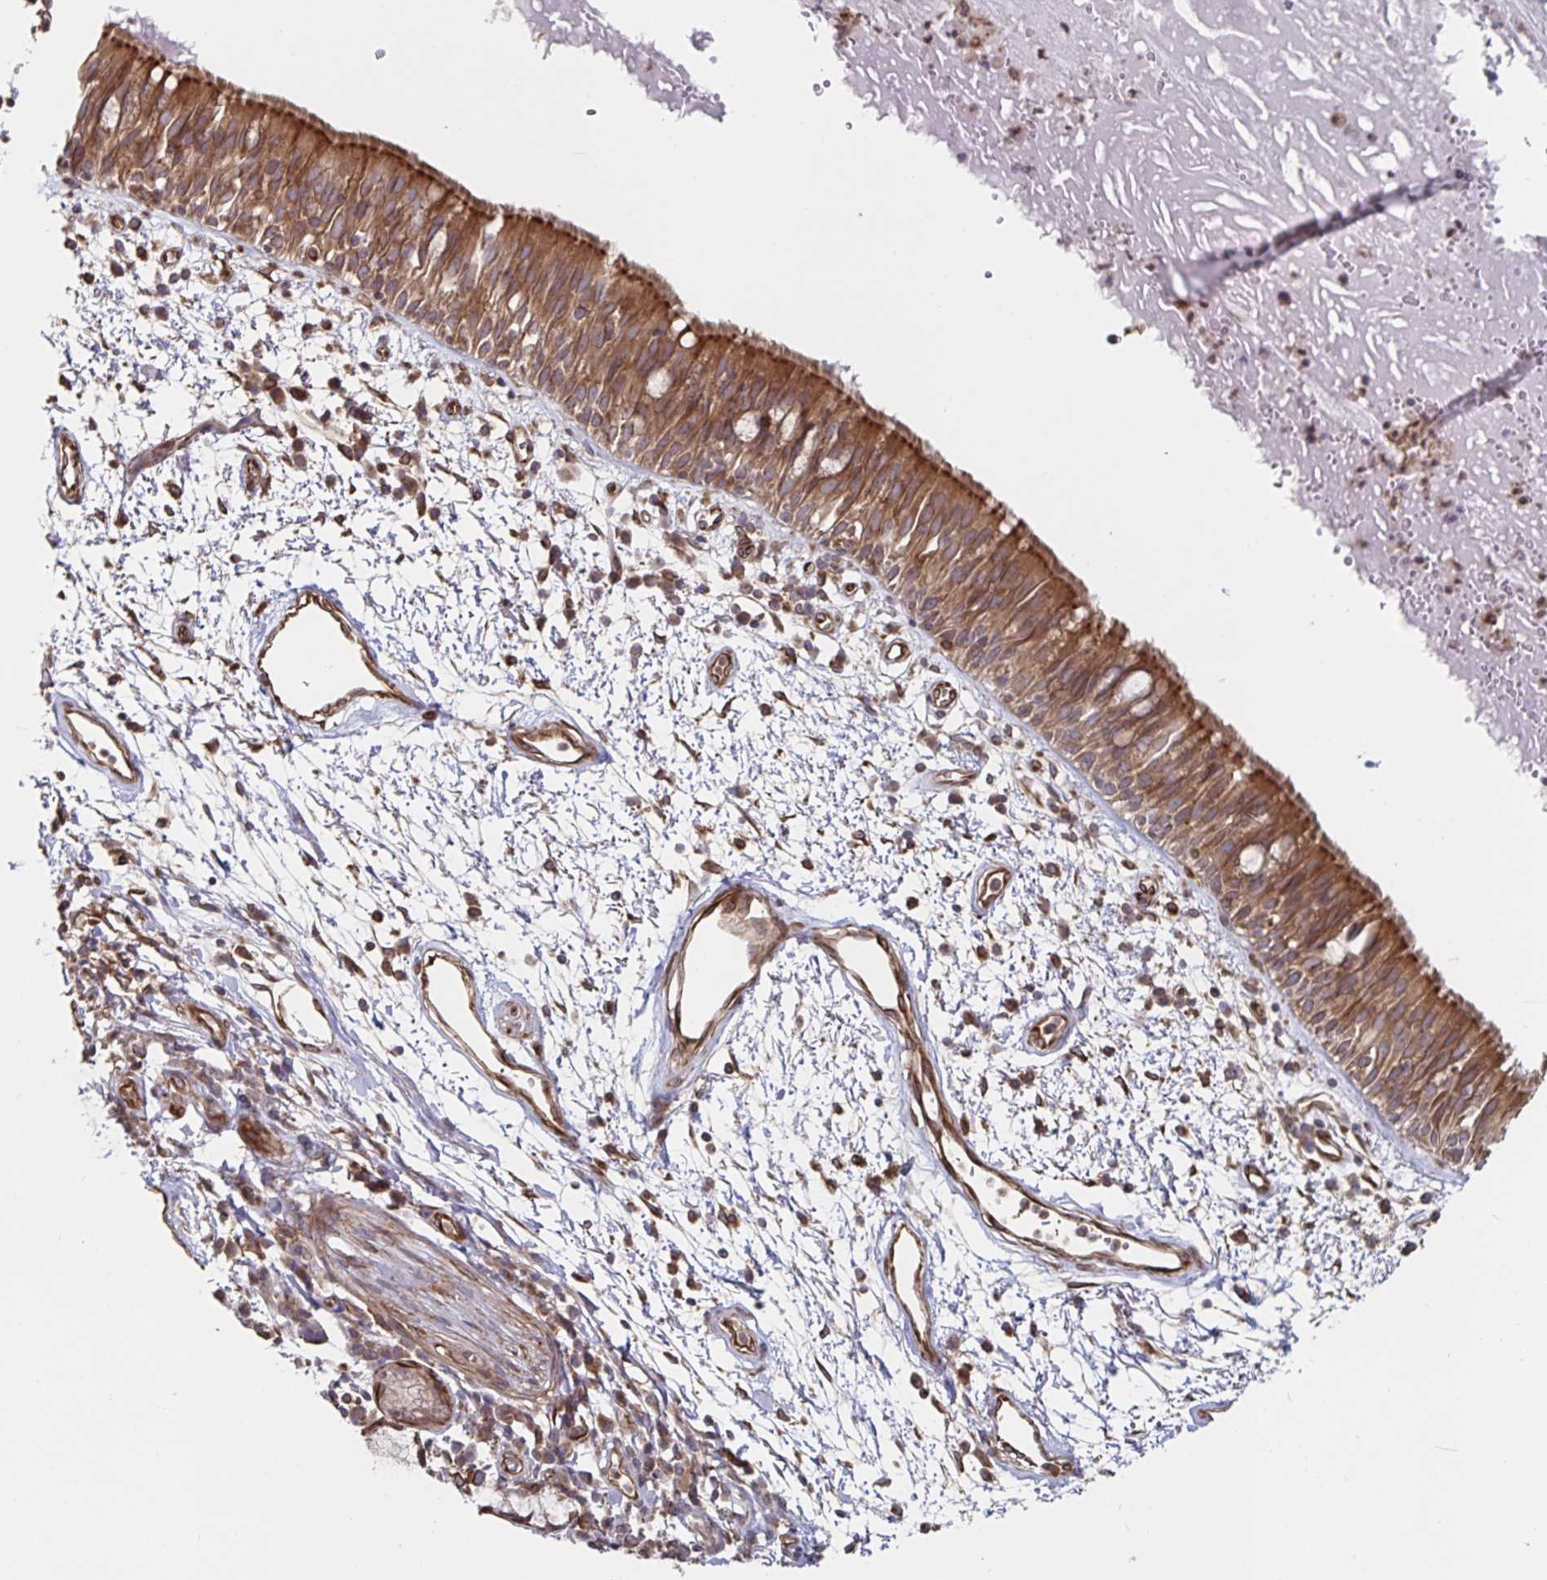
{"staining": {"intensity": "moderate", "quantity": ">75%", "location": "cytoplasmic/membranous"}, "tissue": "bronchus", "cell_type": "Respiratory epithelial cells", "image_type": "normal", "snomed": [{"axis": "morphology", "description": "Normal tissue, NOS"}, {"axis": "morphology", "description": "Squamous cell carcinoma, NOS"}, {"axis": "topography", "description": "Cartilage tissue"}, {"axis": "topography", "description": "Bronchus"}, {"axis": "topography", "description": "Lung"}], "caption": "Approximately >75% of respiratory epithelial cells in benign human bronchus reveal moderate cytoplasmic/membranous protein positivity as visualized by brown immunohistochemical staining.", "gene": "BCAP29", "patient": {"sex": "male", "age": 66}}